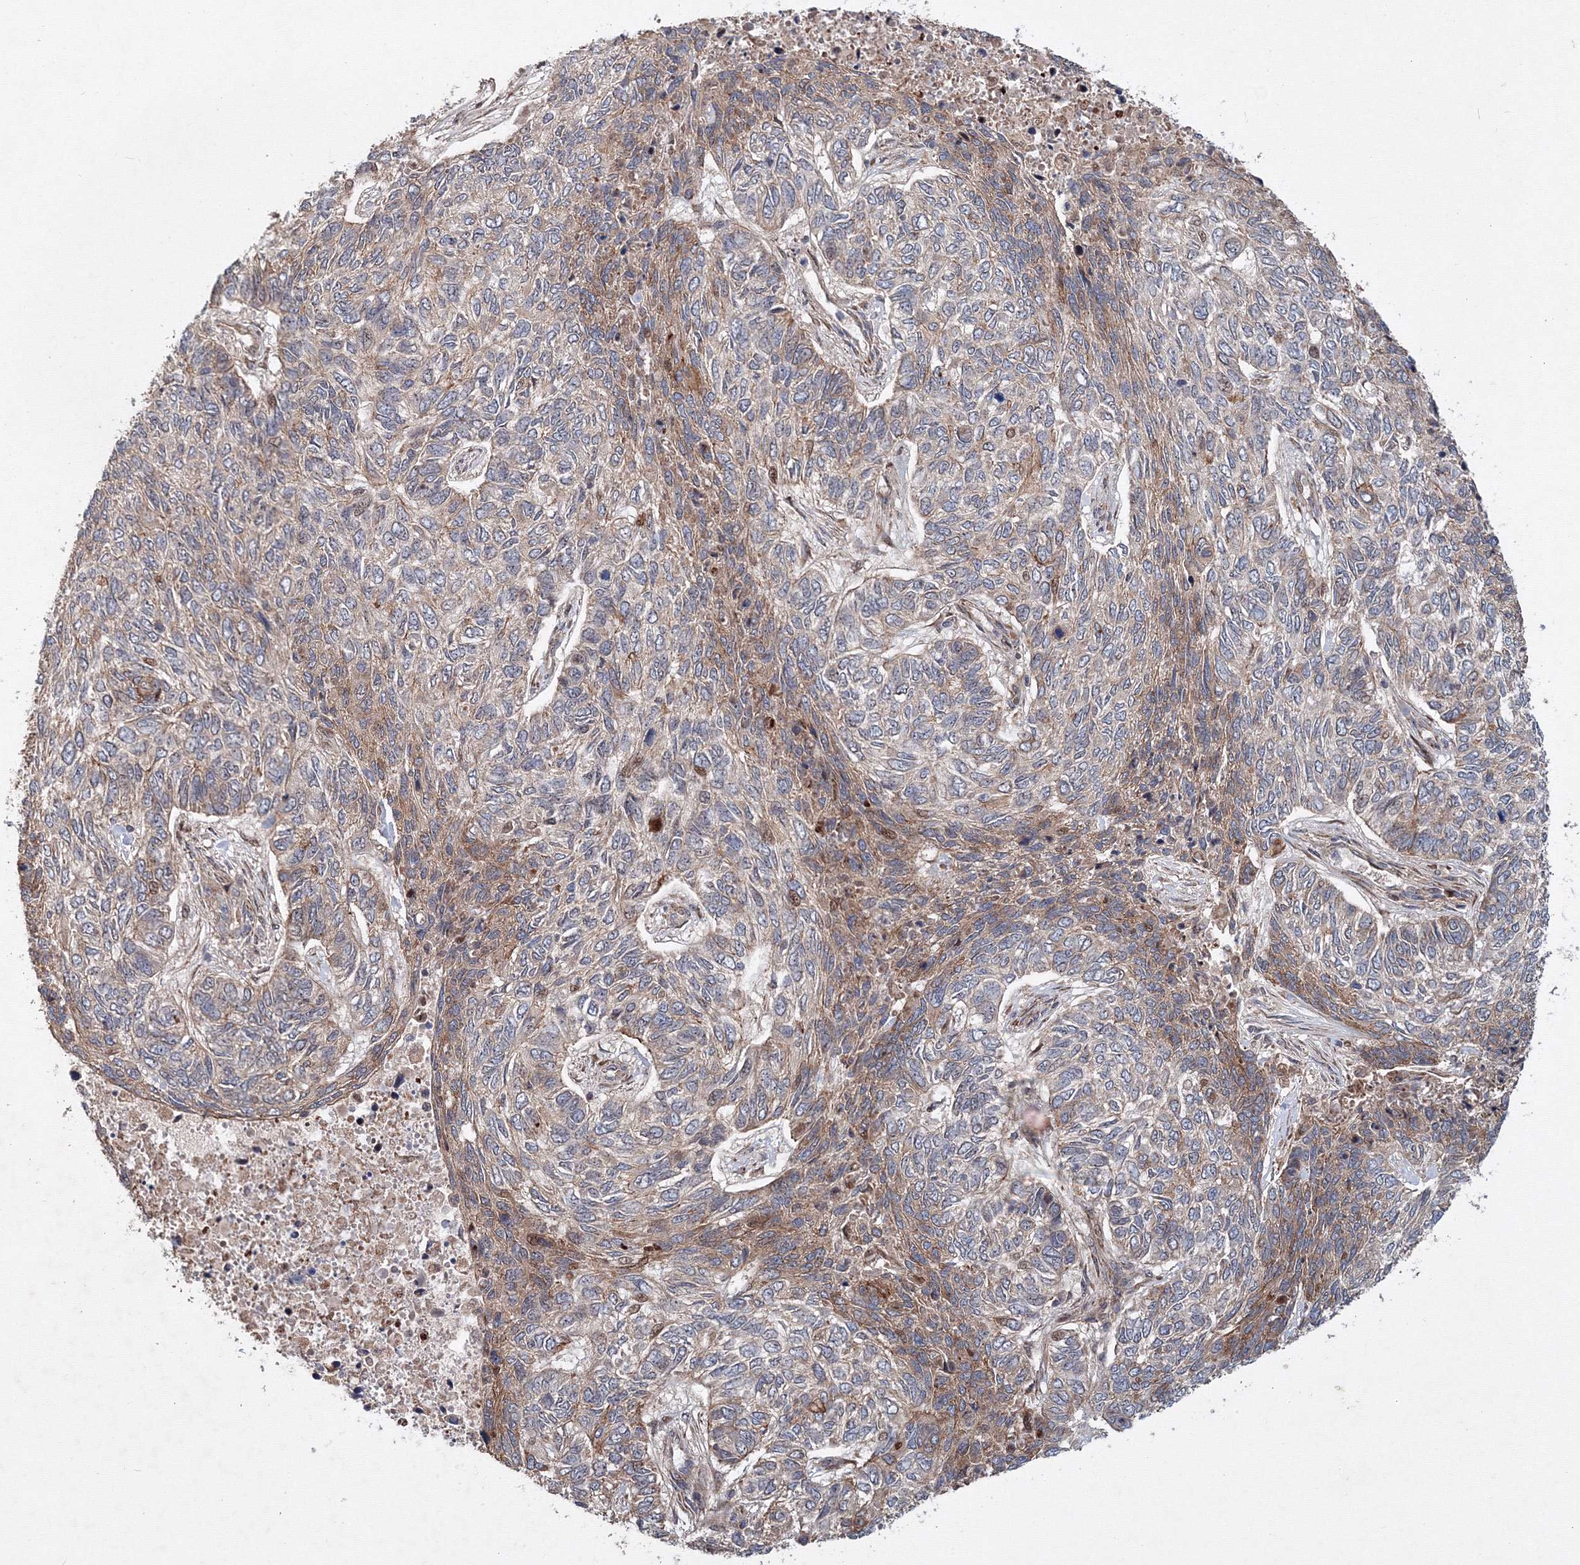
{"staining": {"intensity": "moderate", "quantity": "25%-75%", "location": "cytoplasmic/membranous"}, "tissue": "skin cancer", "cell_type": "Tumor cells", "image_type": "cancer", "snomed": [{"axis": "morphology", "description": "Basal cell carcinoma"}, {"axis": "topography", "description": "Skin"}], "caption": "Basal cell carcinoma (skin) stained for a protein demonstrates moderate cytoplasmic/membranous positivity in tumor cells. The staining is performed using DAB (3,3'-diaminobenzidine) brown chromogen to label protein expression. The nuclei are counter-stained blue using hematoxylin.", "gene": "ANKAR", "patient": {"sex": "female", "age": 65}}